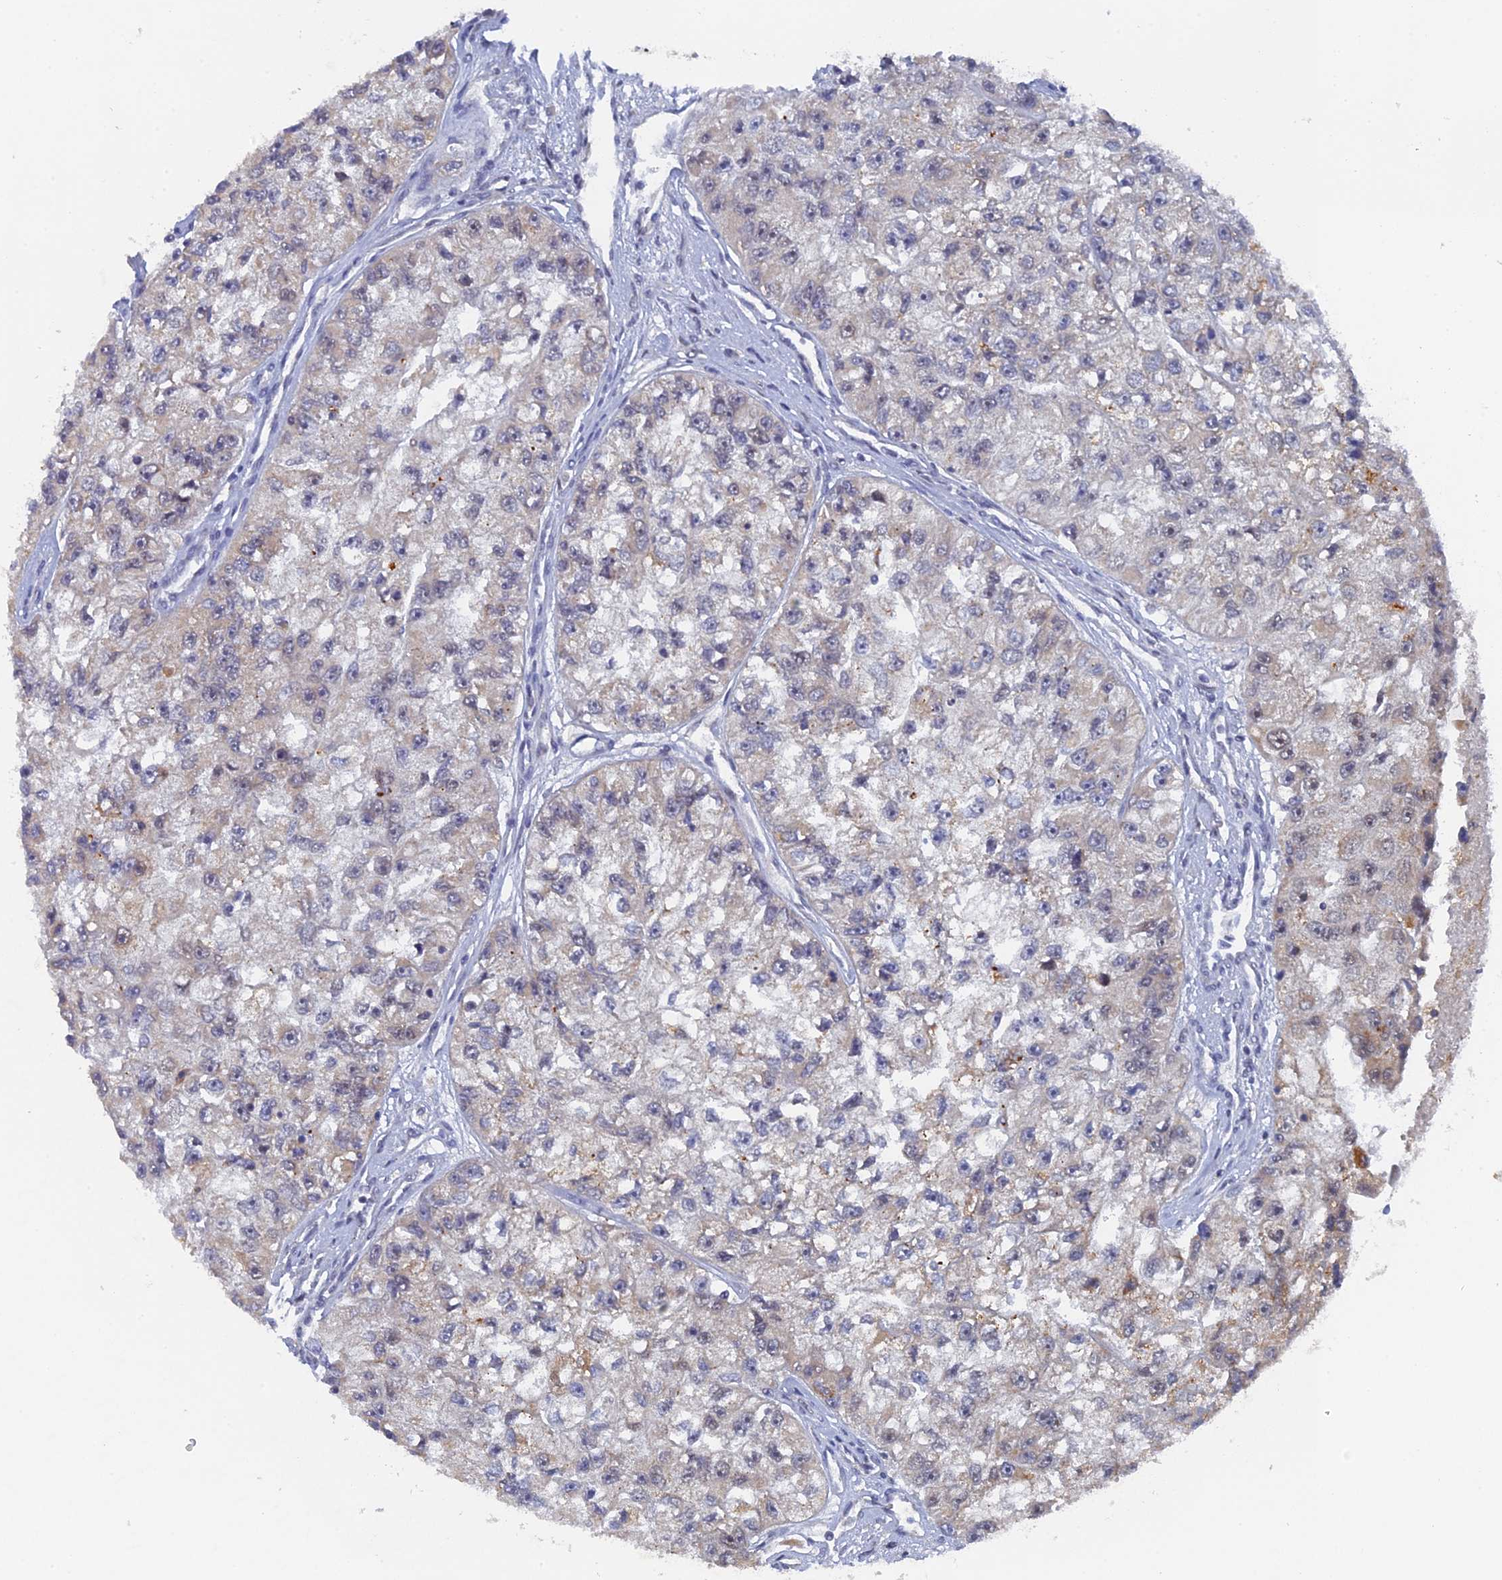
{"staining": {"intensity": "weak", "quantity": "<25%", "location": "cytoplasmic/membranous"}, "tissue": "renal cancer", "cell_type": "Tumor cells", "image_type": "cancer", "snomed": [{"axis": "morphology", "description": "Adenocarcinoma, NOS"}, {"axis": "topography", "description": "Kidney"}], "caption": "The image displays no staining of tumor cells in renal cancer (adenocarcinoma).", "gene": "MIGA2", "patient": {"sex": "male", "age": 63}}